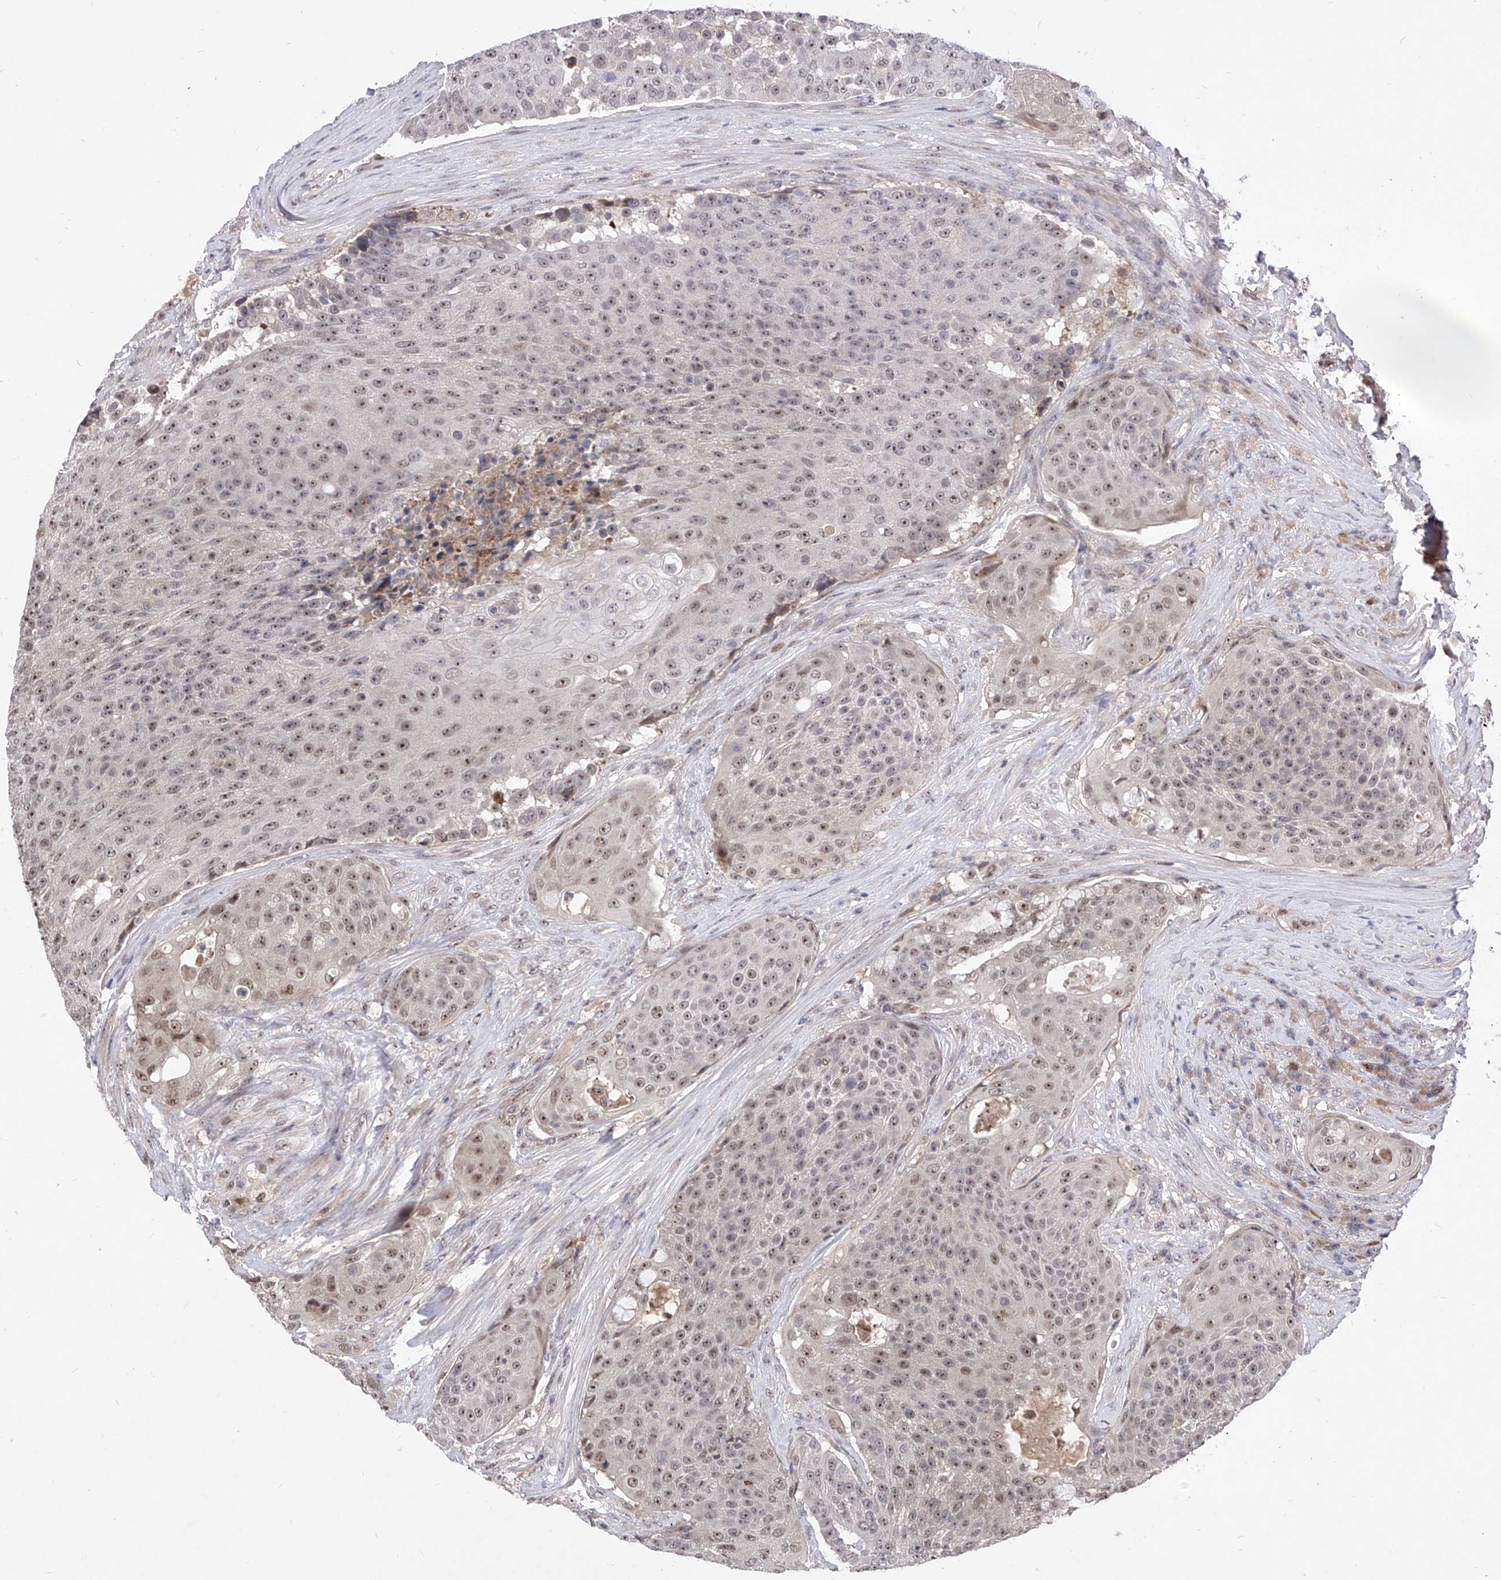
{"staining": {"intensity": "weak", "quantity": ">75%", "location": "nuclear"}, "tissue": "urothelial cancer", "cell_type": "Tumor cells", "image_type": "cancer", "snomed": [{"axis": "morphology", "description": "Urothelial carcinoma, High grade"}, {"axis": "topography", "description": "Urinary bladder"}], "caption": "Protein expression analysis of urothelial cancer demonstrates weak nuclear positivity in approximately >75% of tumor cells. (DAB IHC, brown staining for protein, blue staining for nuclei).", "gene": "LGR4", "patient": {"sex": "female", "age": 63}}